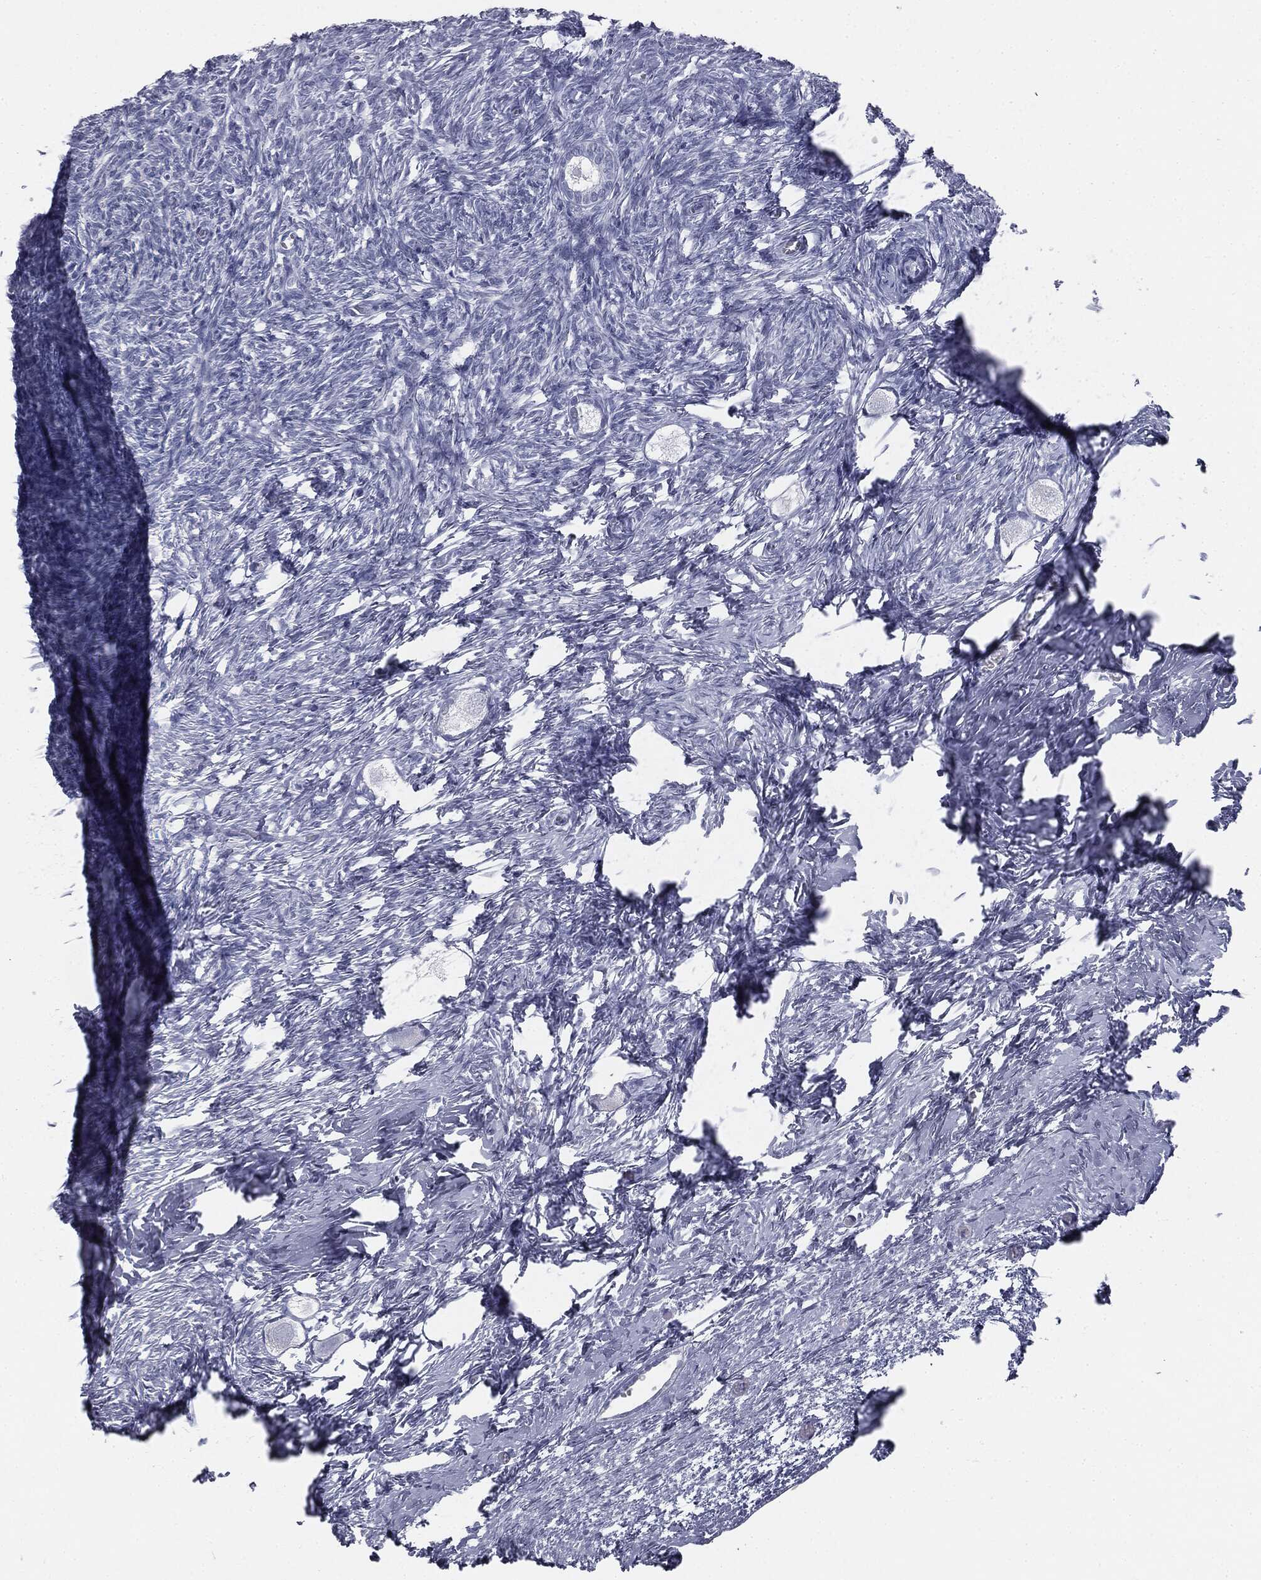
{"staining": {"intensity": "negative", "quantity": "none", "location": "none"}, "tissue": "ovary", "cell_type": "Follicle cells", "image_type": "normal", "snomed": [{"axis": "morphology", "description": "Normal tissue, NOS"}, {"axis": "topography", "description": "Ovary"}], "caption": "DAB immunohistochemical staining of unremarkable human ovary shows no significant expression in follicle cells.", "gene": "TPO", "patient": {"sex": "female", "age": 27}}